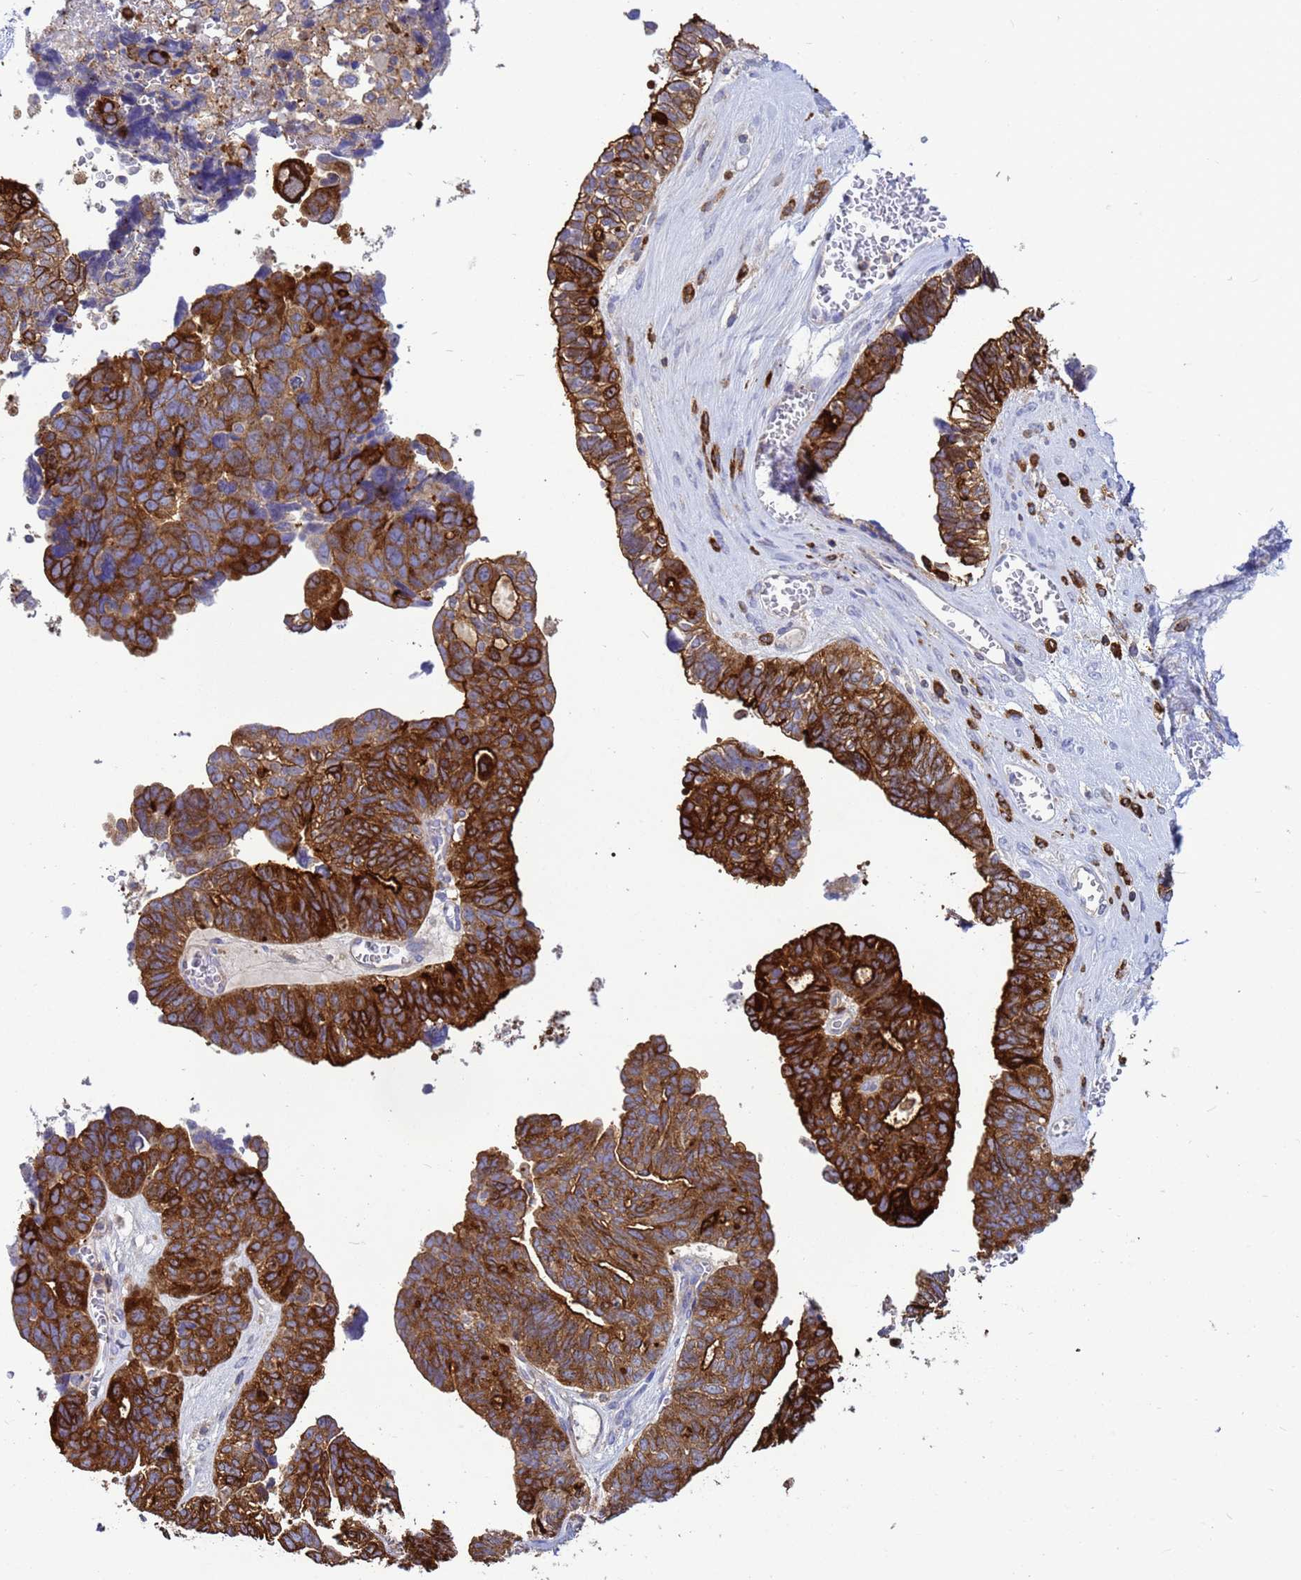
{"staining": {"intensity": "strong", "quantity": "25%-75%", "location": "cytoplasmic/membranous"}, "tissue": "ovarian cancer", "cell_type": "Tumor cells", "image_type": "cancer", "snomed": [{"axis": "morphology", "description": "Cystadenocarcinoma, serous, NOS"}, {"axis": "topography", "description": "Ovary"}], "caption": "About 25%-75% of tumor cells in serous cystadenocarcinoma (ovarian) show strong cytoplasmic/membranous protein expression as visualized by brown immunohistochemical staining.", "gene": "EZR", "patient": {"sex": "female", "age": 79}}